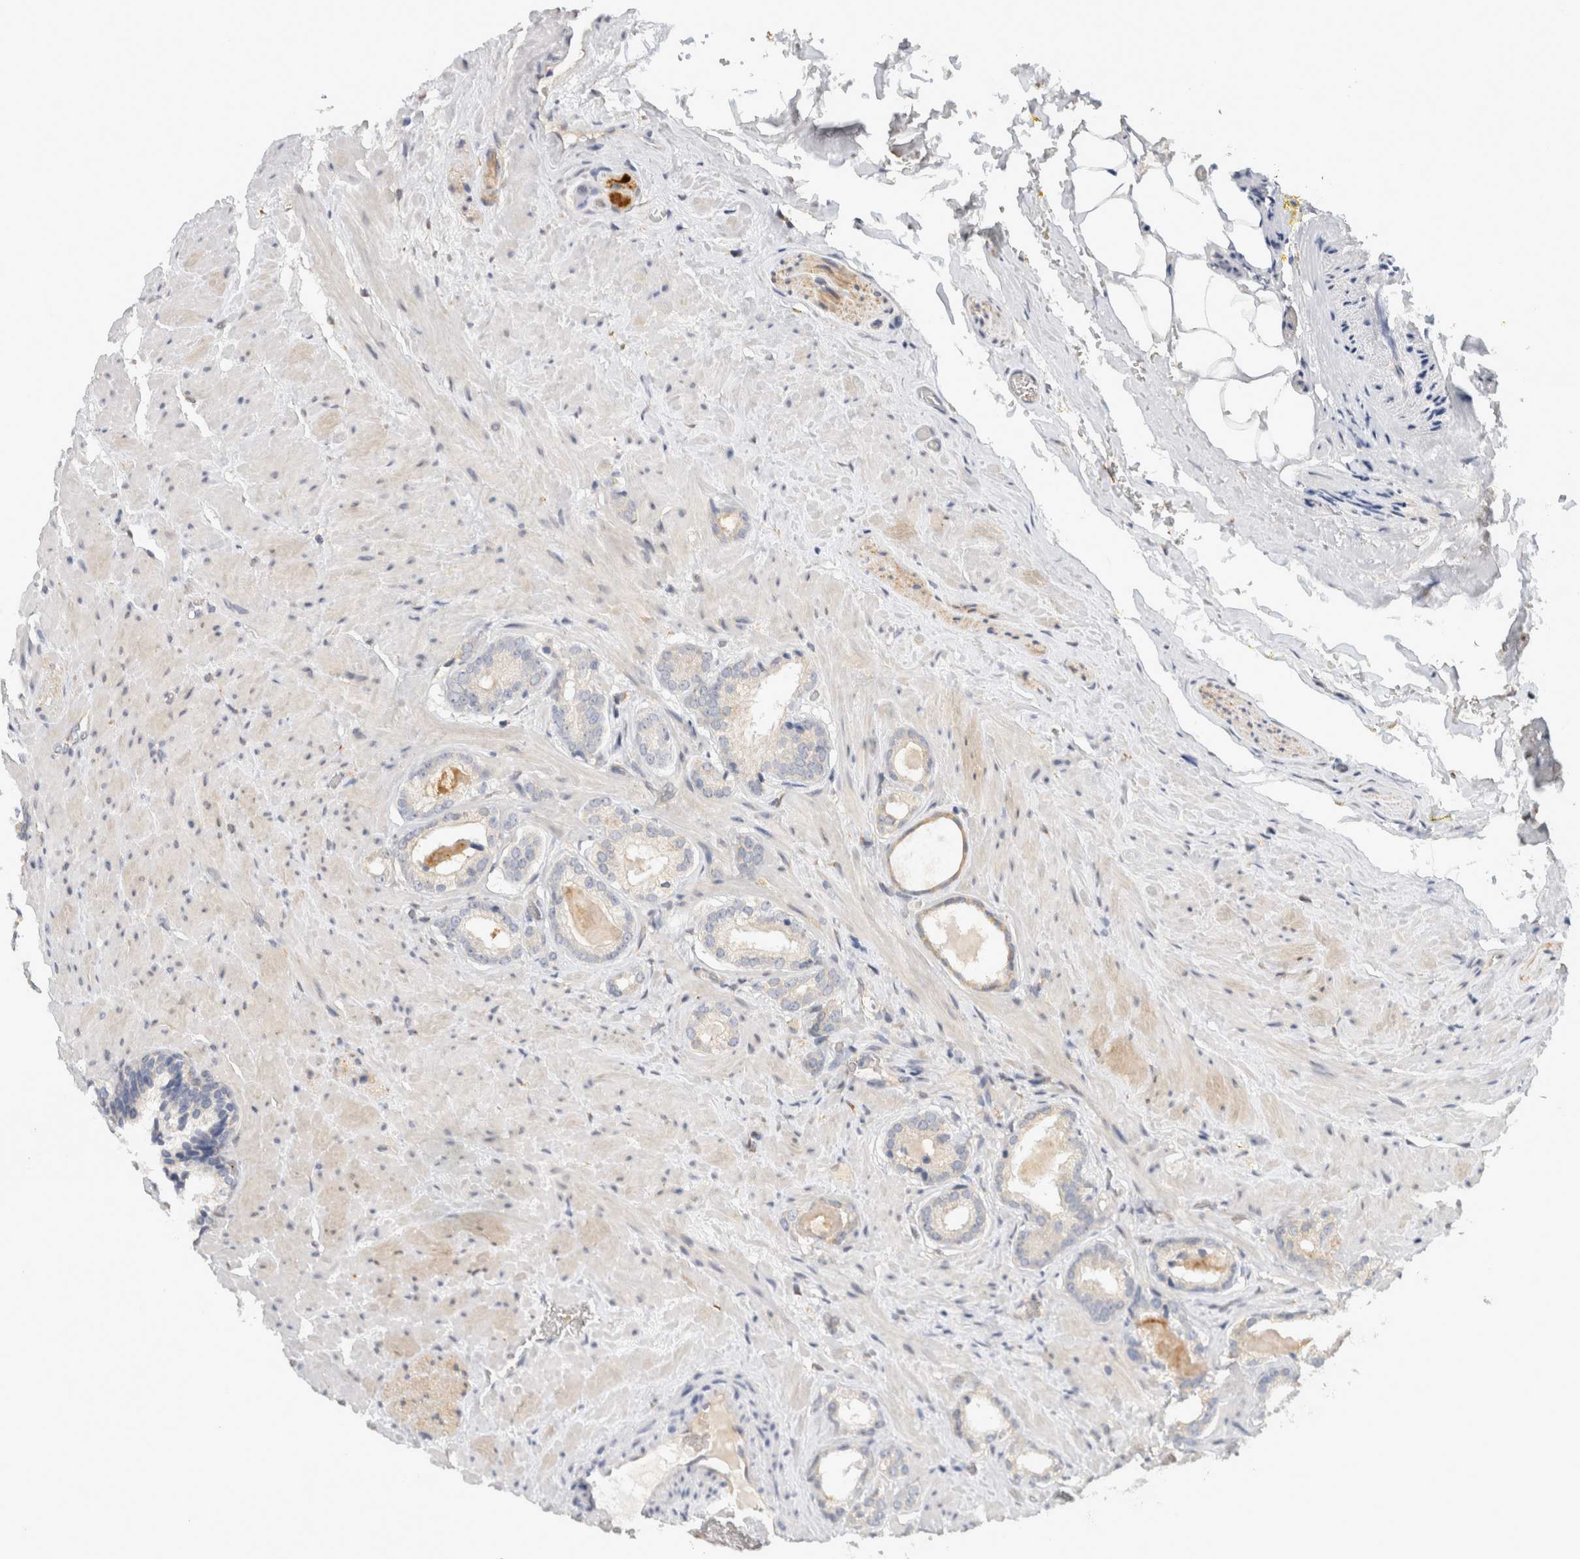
{"staining": {"intensity": "negative", "quantity": "none", "location": "none"}, "tissue": "prostate cancer", "cell_type": "Tumor cells", "image_type": "cancer", "snomed": [{"axis": "morphology", "description": "Adenocarcinoma, High grade"}, {"axis": "topography", "description": "Prostate"}], "caption": "Protein analysis of prostate cancer exhibits no significant positivity in tumor cells.", "gene": "APOL2", "patient": {"sex": "male", "age": 64}}